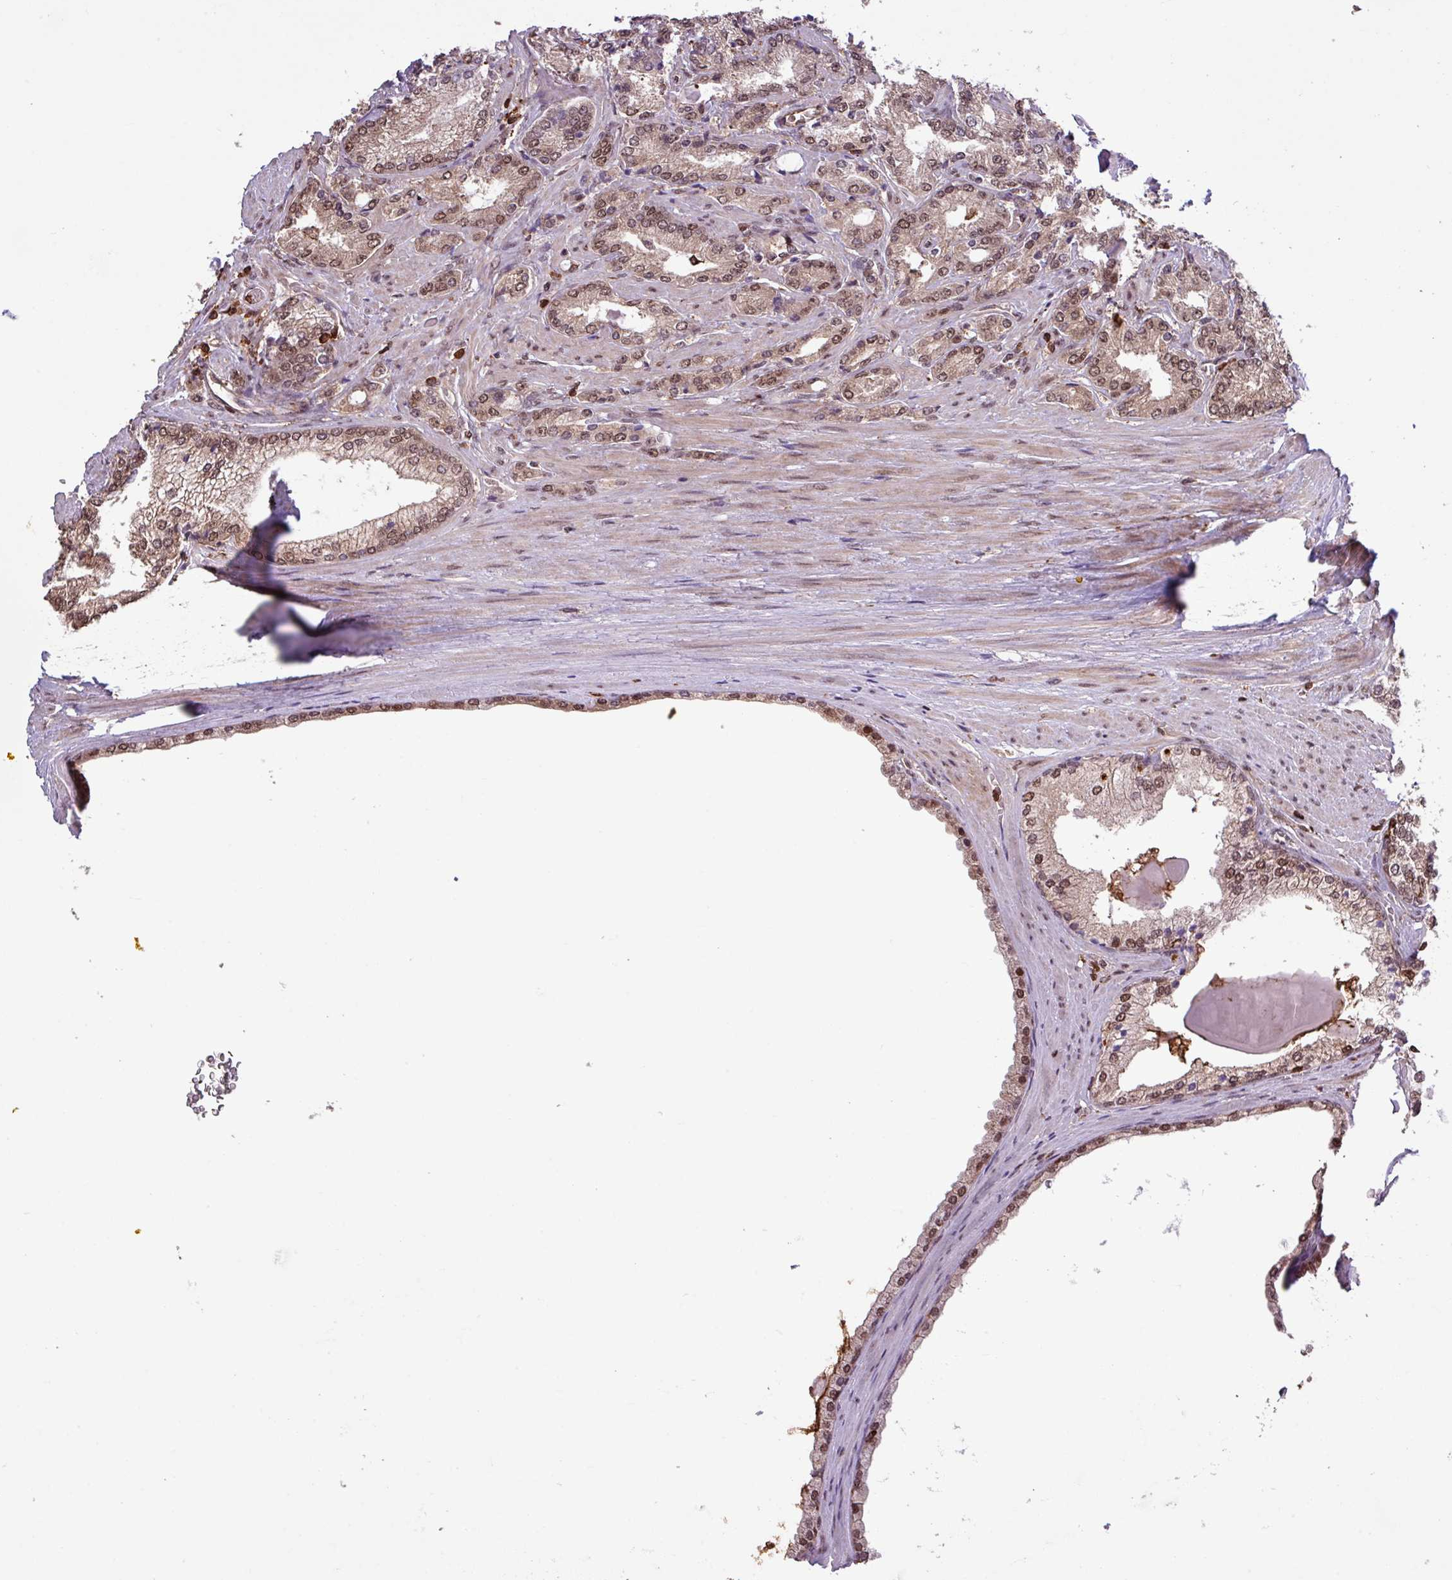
{"staining": {"intensity": "weak", "quantity": "25%-75%", "location": "nuclear"}, "tissue": "prostate cancer", "cell_type": "Tumor cells", "image_type": "cancer", "snomed": [{"axis": "morphology", "description": "Adenocarcinoma, High grade"}, {"axis": "topography", "description": "Prostate"}], "caption": "Immunohistochemical staining of prostate cancer (adenocarcinoma (high-grade)) reveals low levels of weak nuclear positivity in approximately 25%-75% of tumor cells.", "gene": "GON7", "patient": {"sex": "male", "age": 66}}